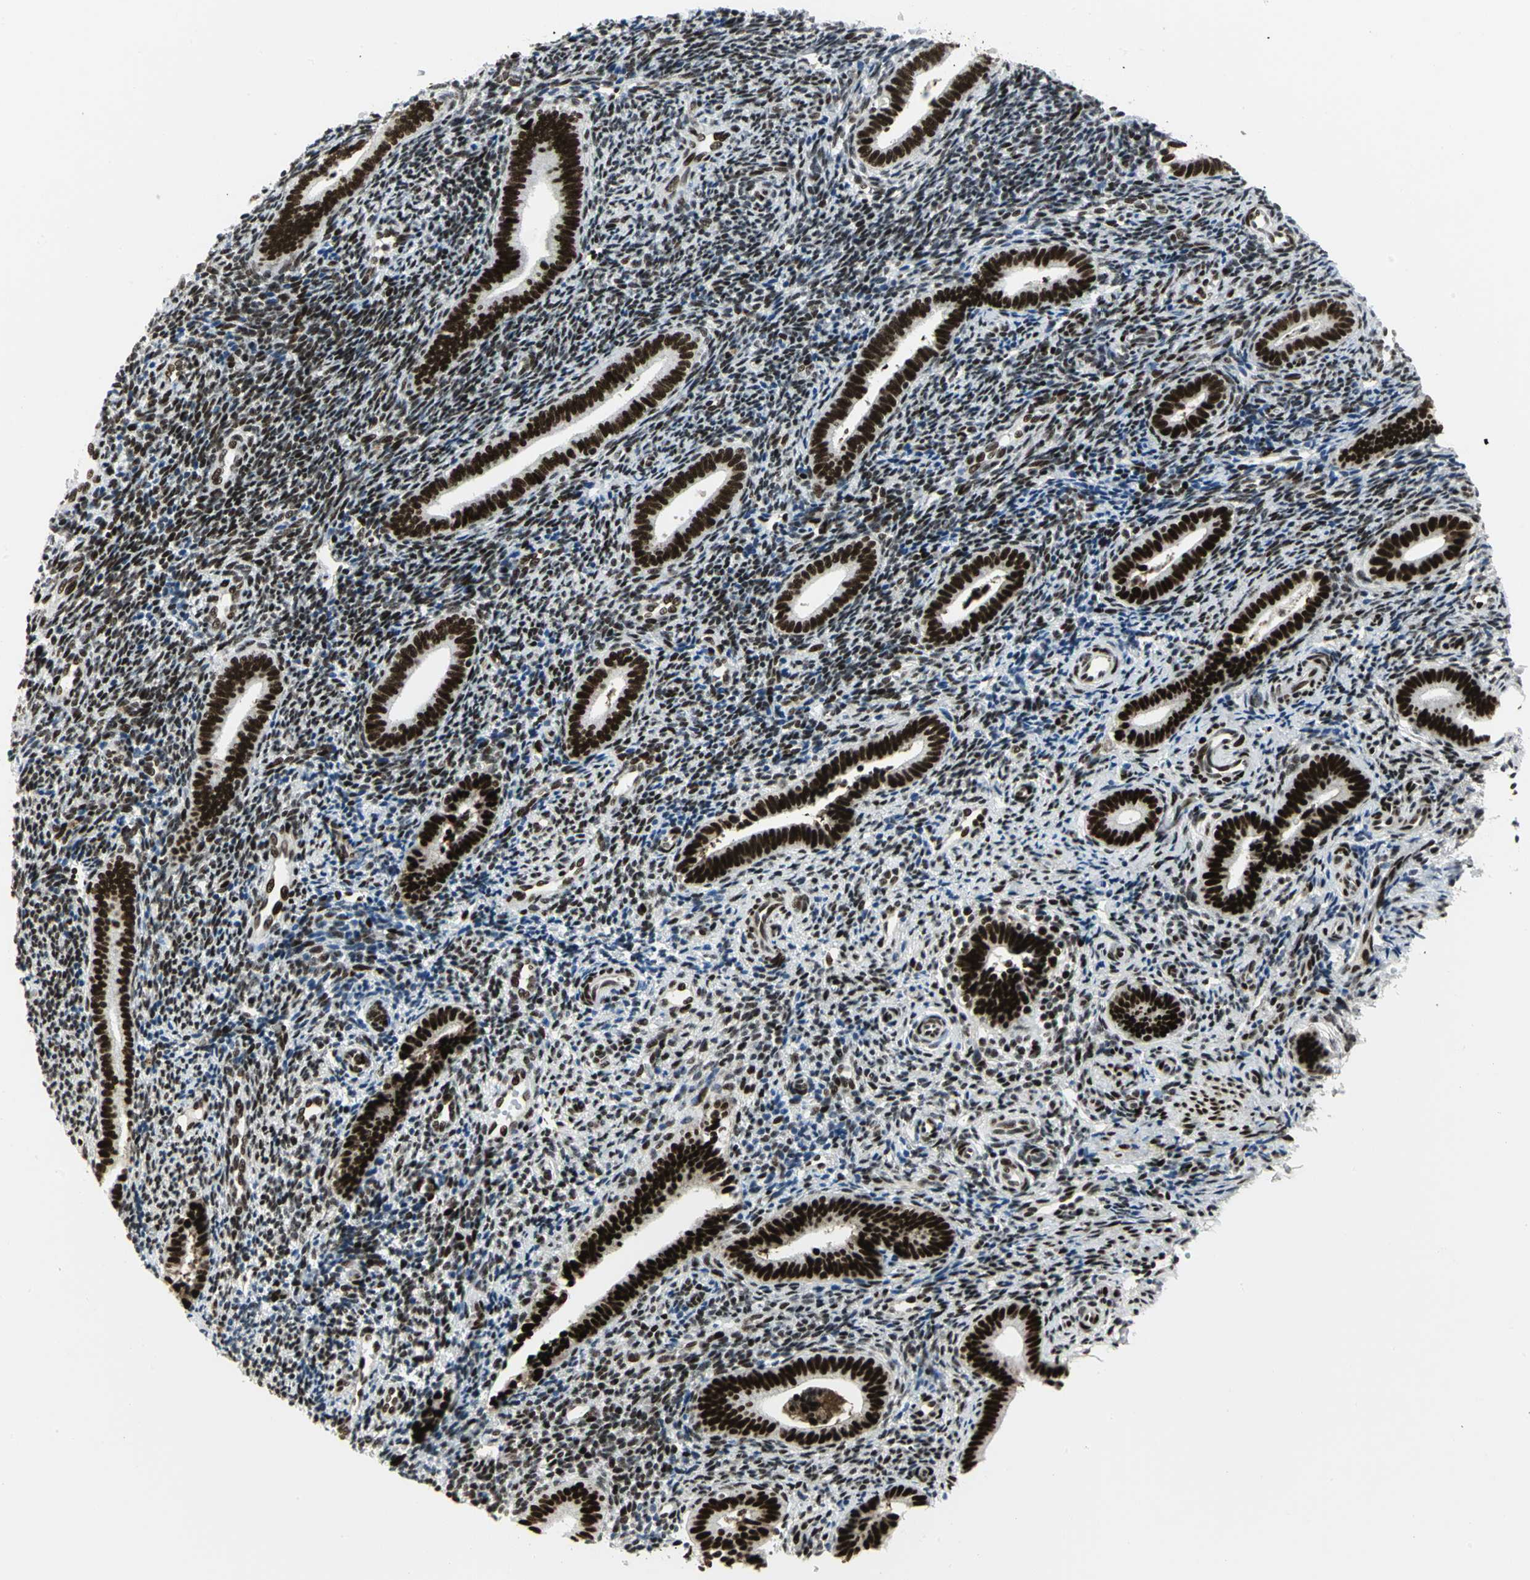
{"staining": {"intensity": "strong", "quantity": ">75%", "location": "nuclear"}, "tissue": "endometrium", "cell_type": "Cells in endometrial stroma", "image_type": "normal", "snomed": [{"axis": "morphology", "description": "Normal tissue, NOS"}, {"axis": "topography", "description": "Uterus"}, {"axis": "topography", "description": "Endometrium"}], "caption": "Human endometrium stained with a brown dye shows strong nuclear positive staining in approximately >75% of cells in endometrial stroma.", "gene": "SMARCA4", "patient": {"sex": "female", "age": 33}}